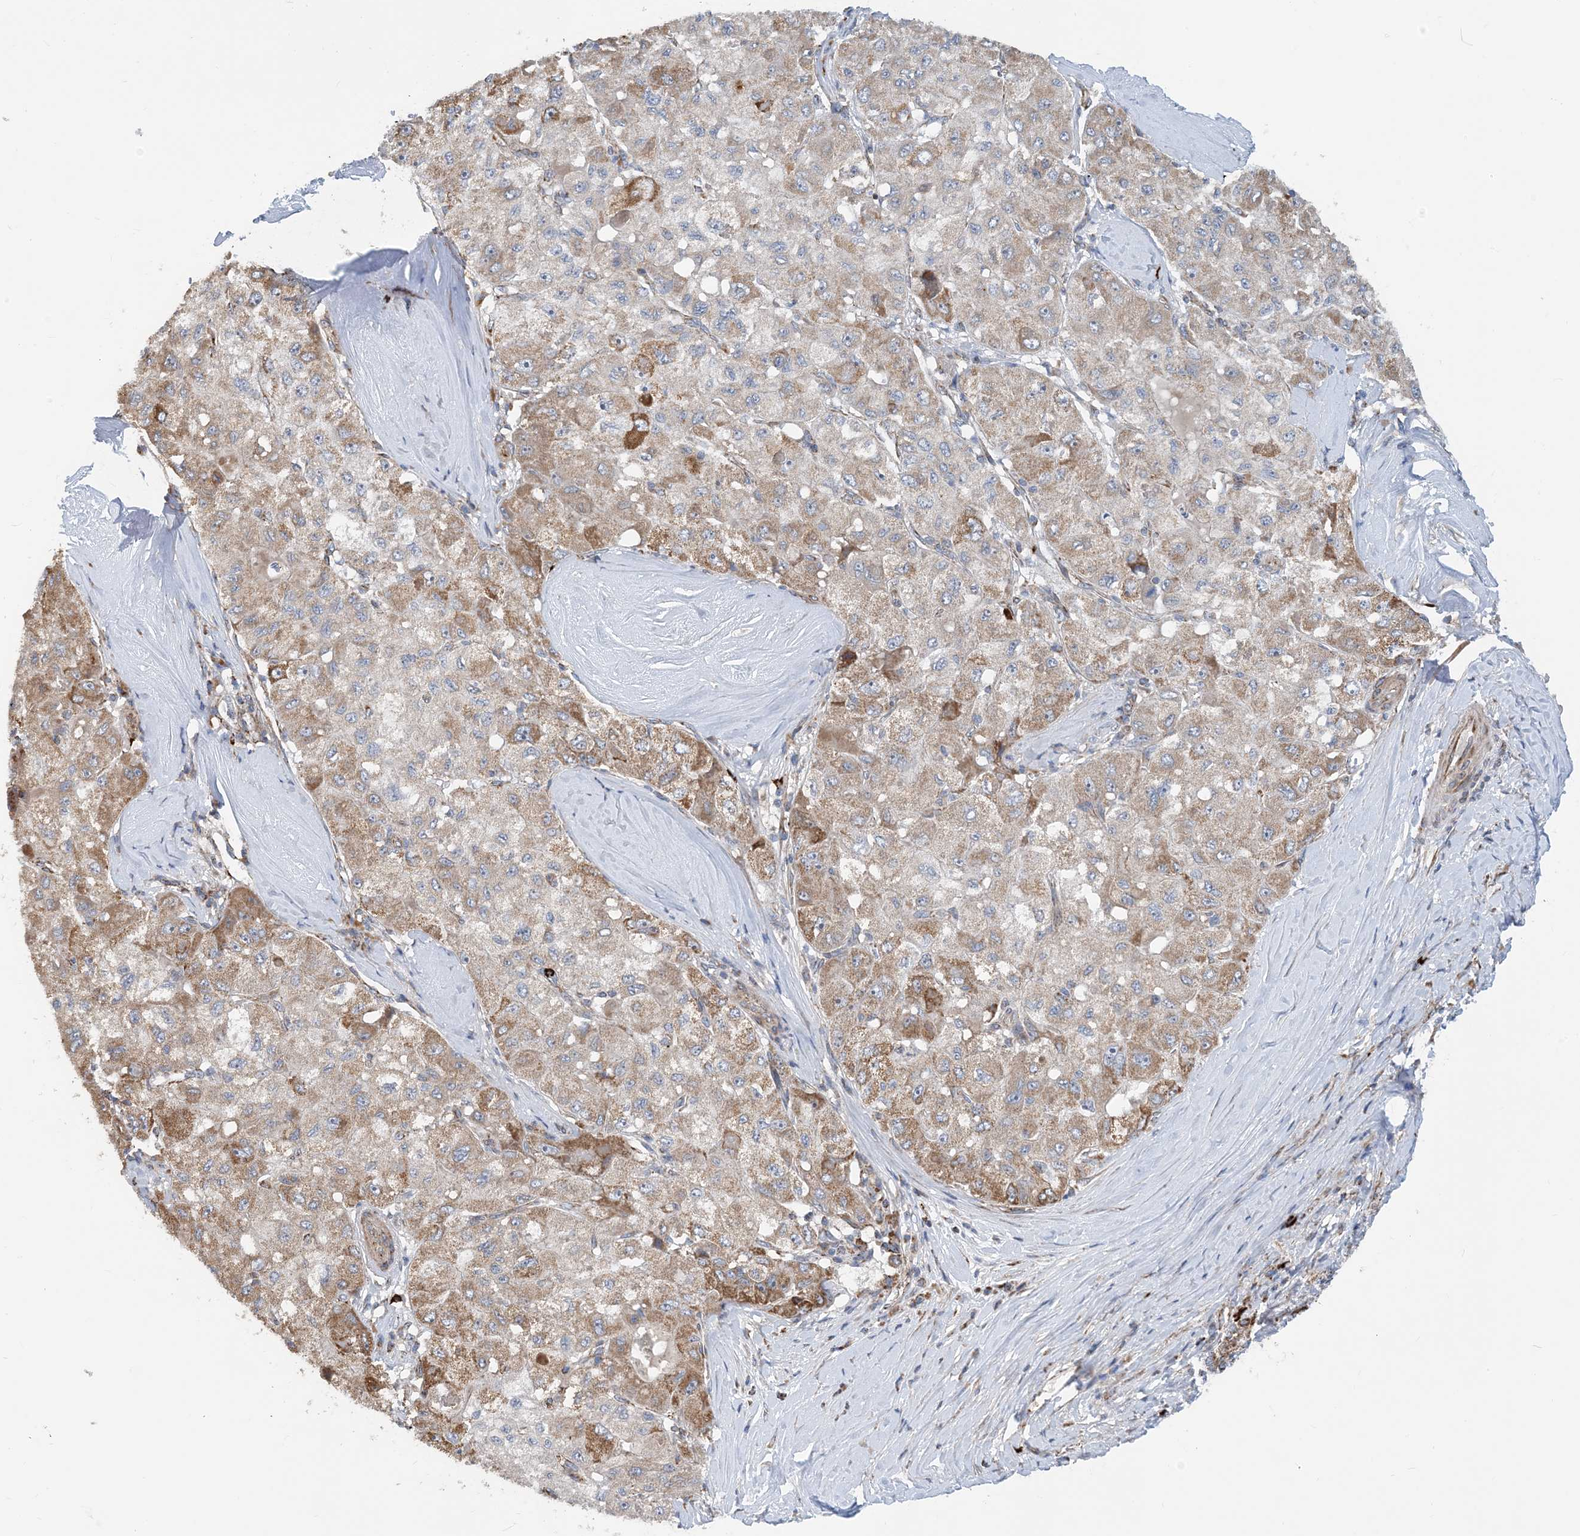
{"staining": {"intensity": "moderate", "quantity": "25%-75%", "location": "cytoplasmic/membranous"}, "tissue": "liver cancer", "cell_type": "Tumor cells", "image_type": "cancer", "snomed": [{"axis": "morphology", "description": "Carcinoma, Hepatocellular, NOS"}, {"axis": "topography", "description": "Liver"}], "caption": "A photomicrograph of liver cancer stained for a protein demonstrates moderate cytoplasmic/membranous brown staining in tumor cells.", "gene": "PCDHGA1", "patient": {"sex": "male", "age": 80}}